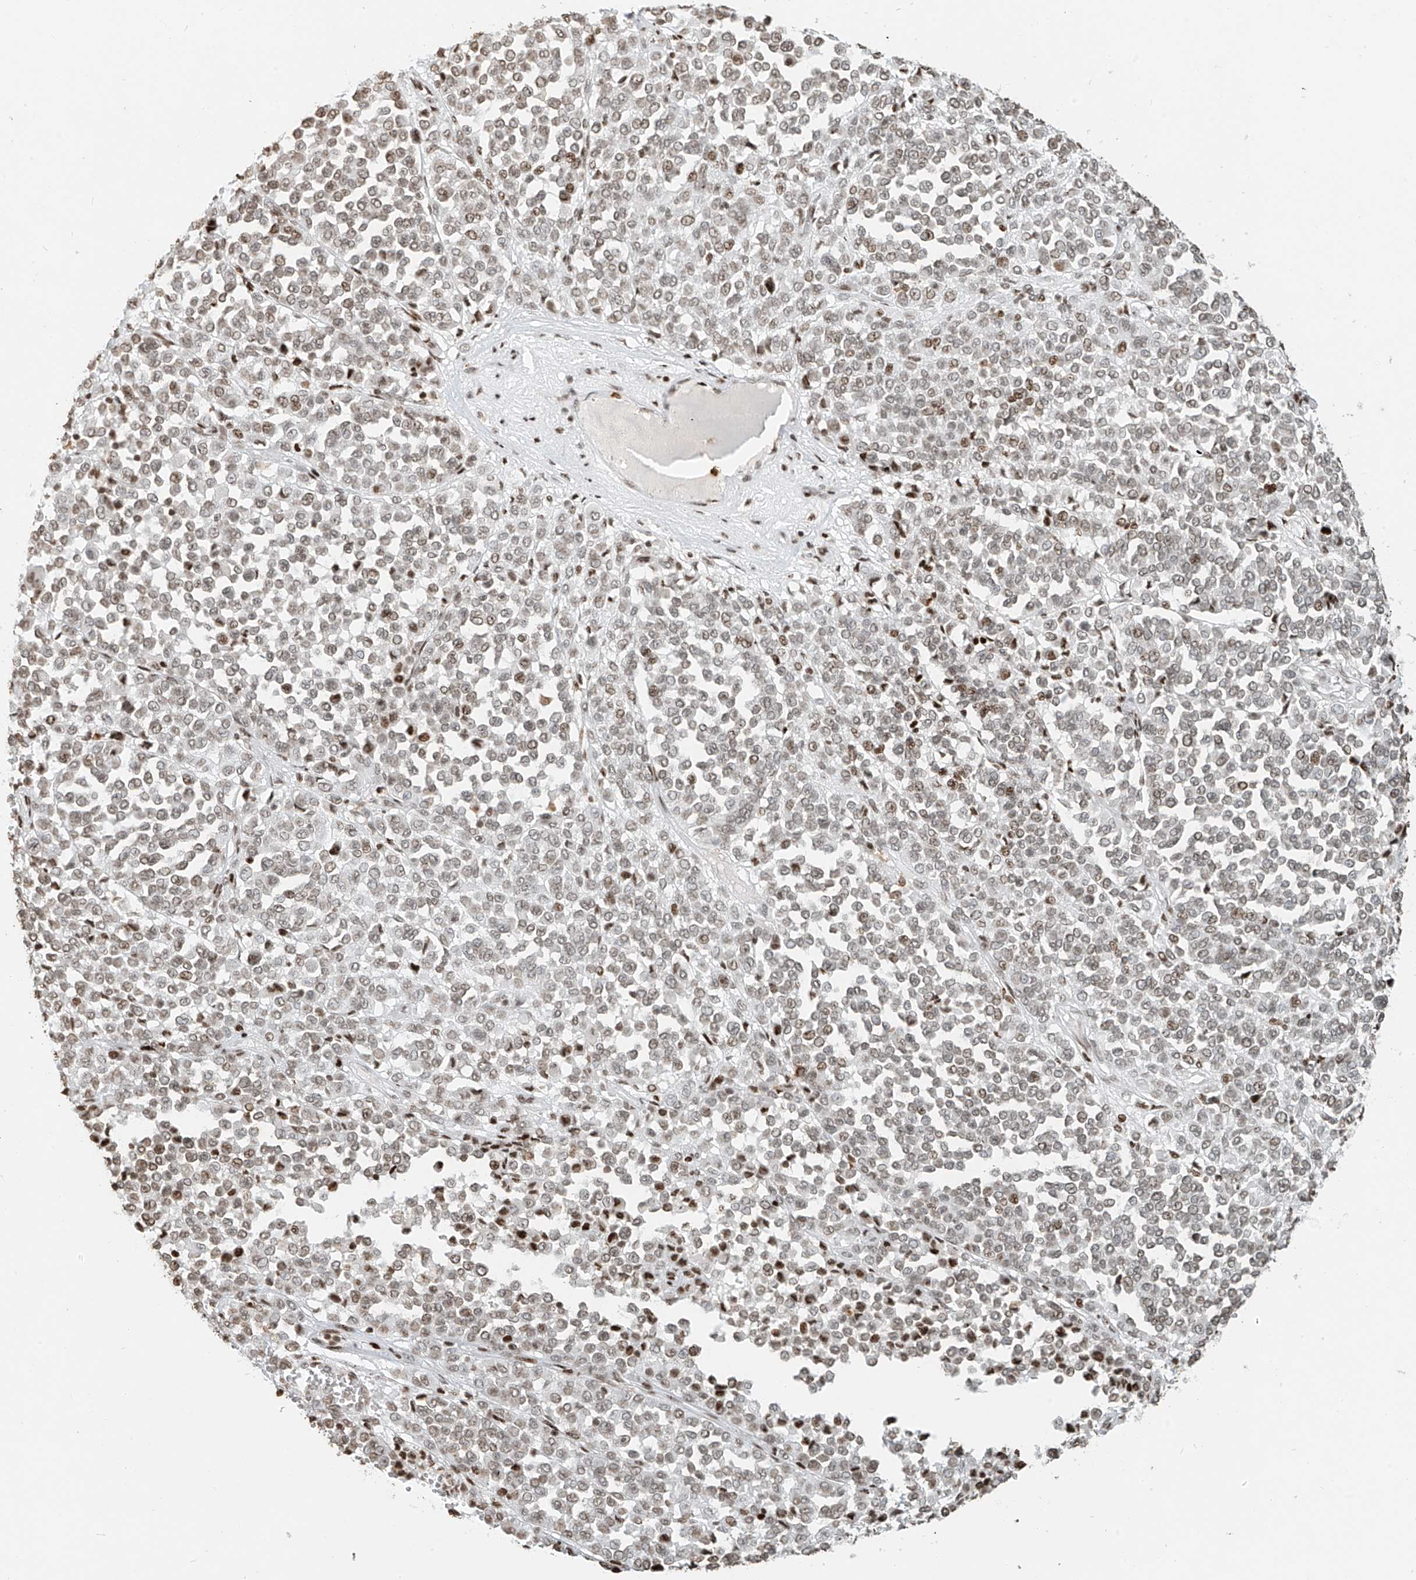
{"staining": {"intensity": "weak", "quantity": ">75%", "location": "nuclear"}, "tissue": "melanoma", "cell_type": "Tumor cells", "image_type": "cancer", "snomed": [{"axis": "morphology", "description": "Malignant melanoma, Metastatic site"}, {"axis": "topography", "description": "Pancreas"}], "caption": "Melanoma stained with a protein marker demonstrates weak staining in tumor cells.", "gene": "C17orf58", "patient": {"sex": "female", "age": 30}}